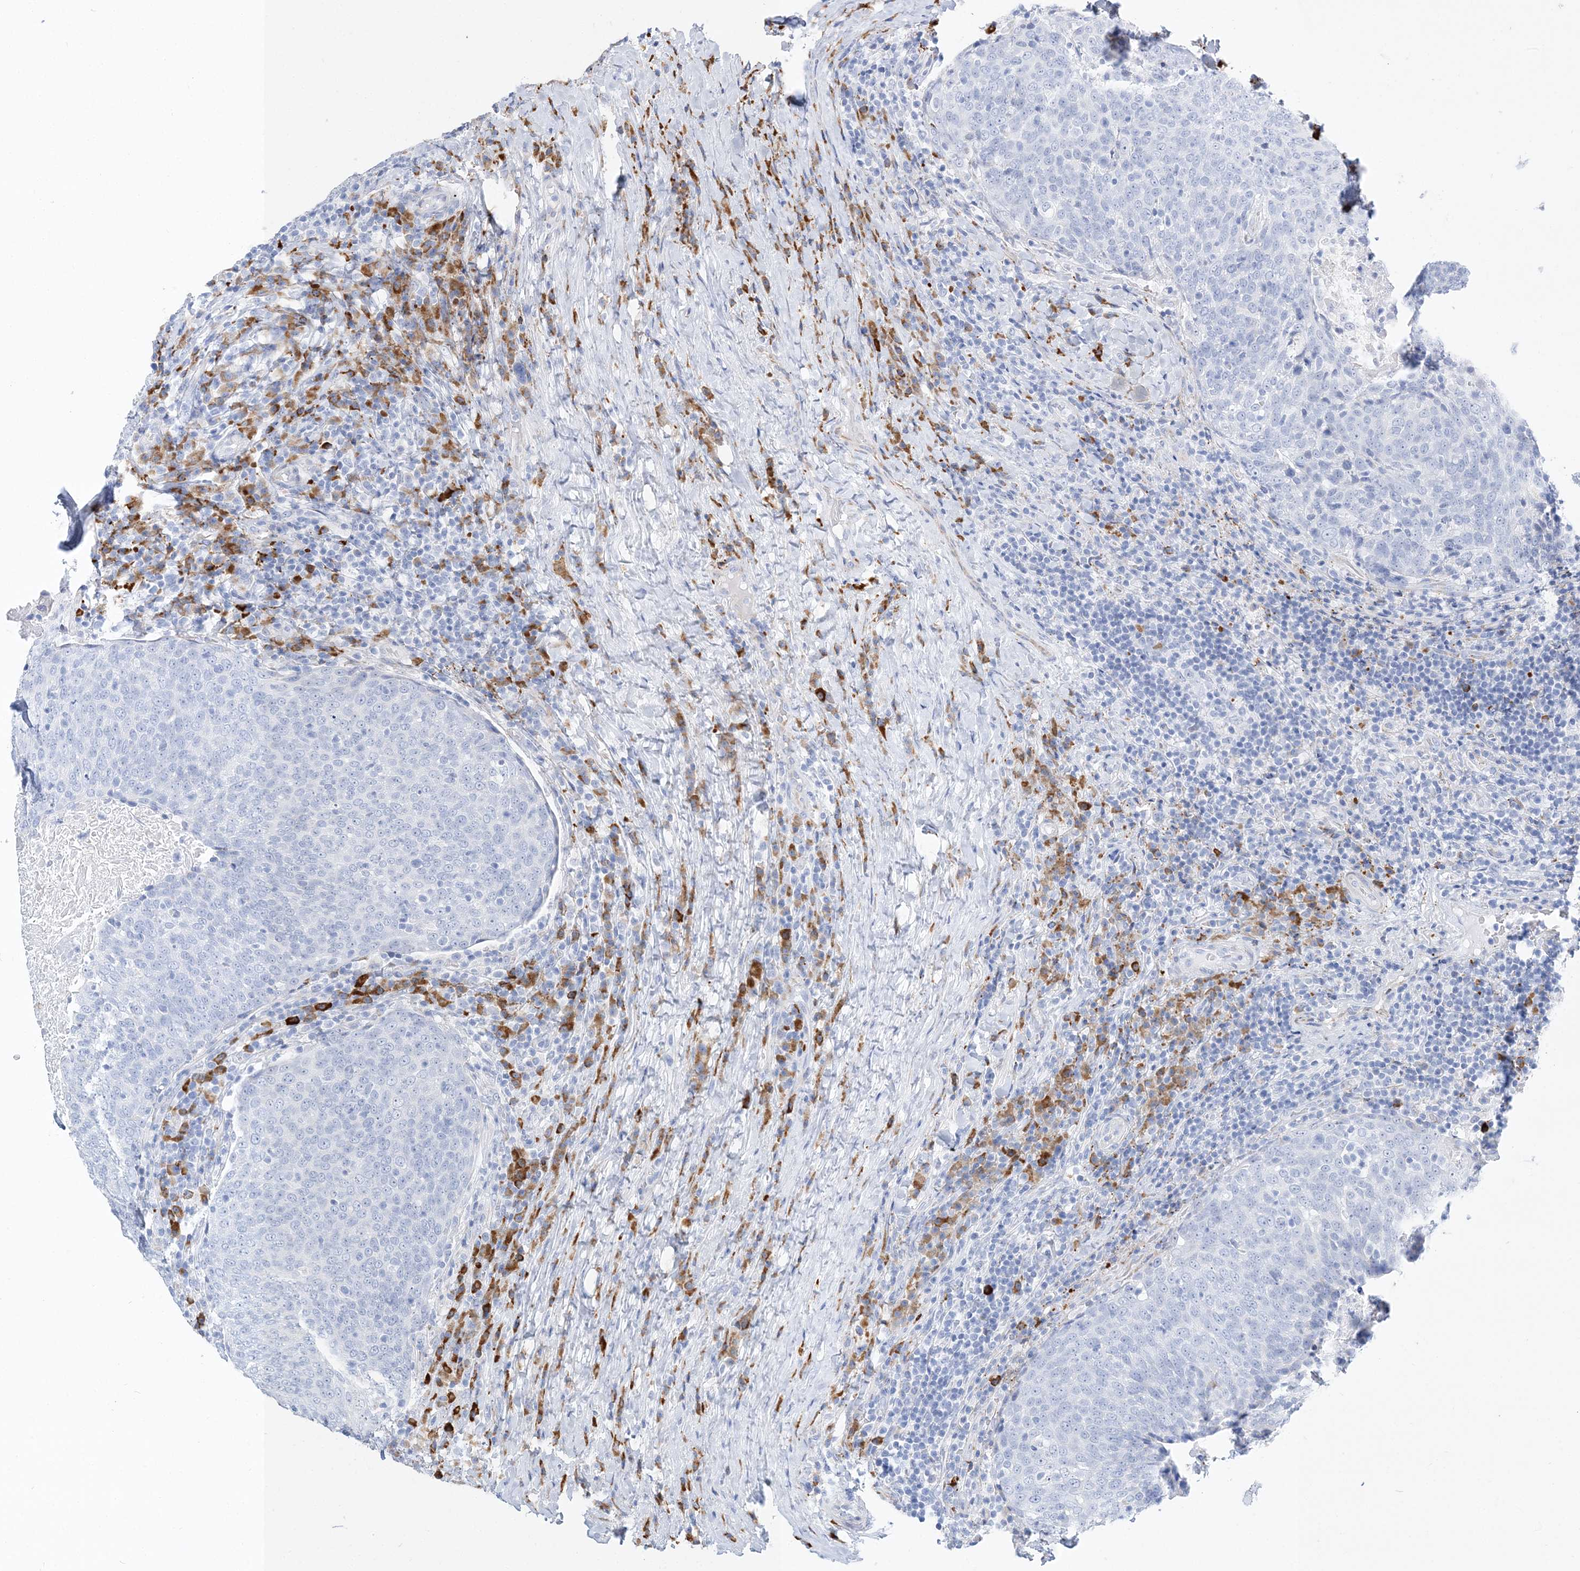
{"staining": {"intensity": "negative", "quantity": "none", "location": "none"}, "tissue": "head and neck cancer", "cell_type": "Tumor cells", "image_type": "cancer", "snomed": [{"axis": "morphology", "description": "Squamous cell carcinoma, NOS"}, {"axis": "morphology", "description": "Squamous cell carcinoma, metastatic, NOS"}, {"axis": "topography", "description": "Lymph node"}, {"axis": "topography", "description": "Head-Neck"}], "caption": "Immunohistochemistry (IHC) of human metastatic squamous cell carcinoma (head and neck) shows no staining in tumor cells.", "gene": "TSPYL6", "patient": {"sex": "male", "age": 62}}